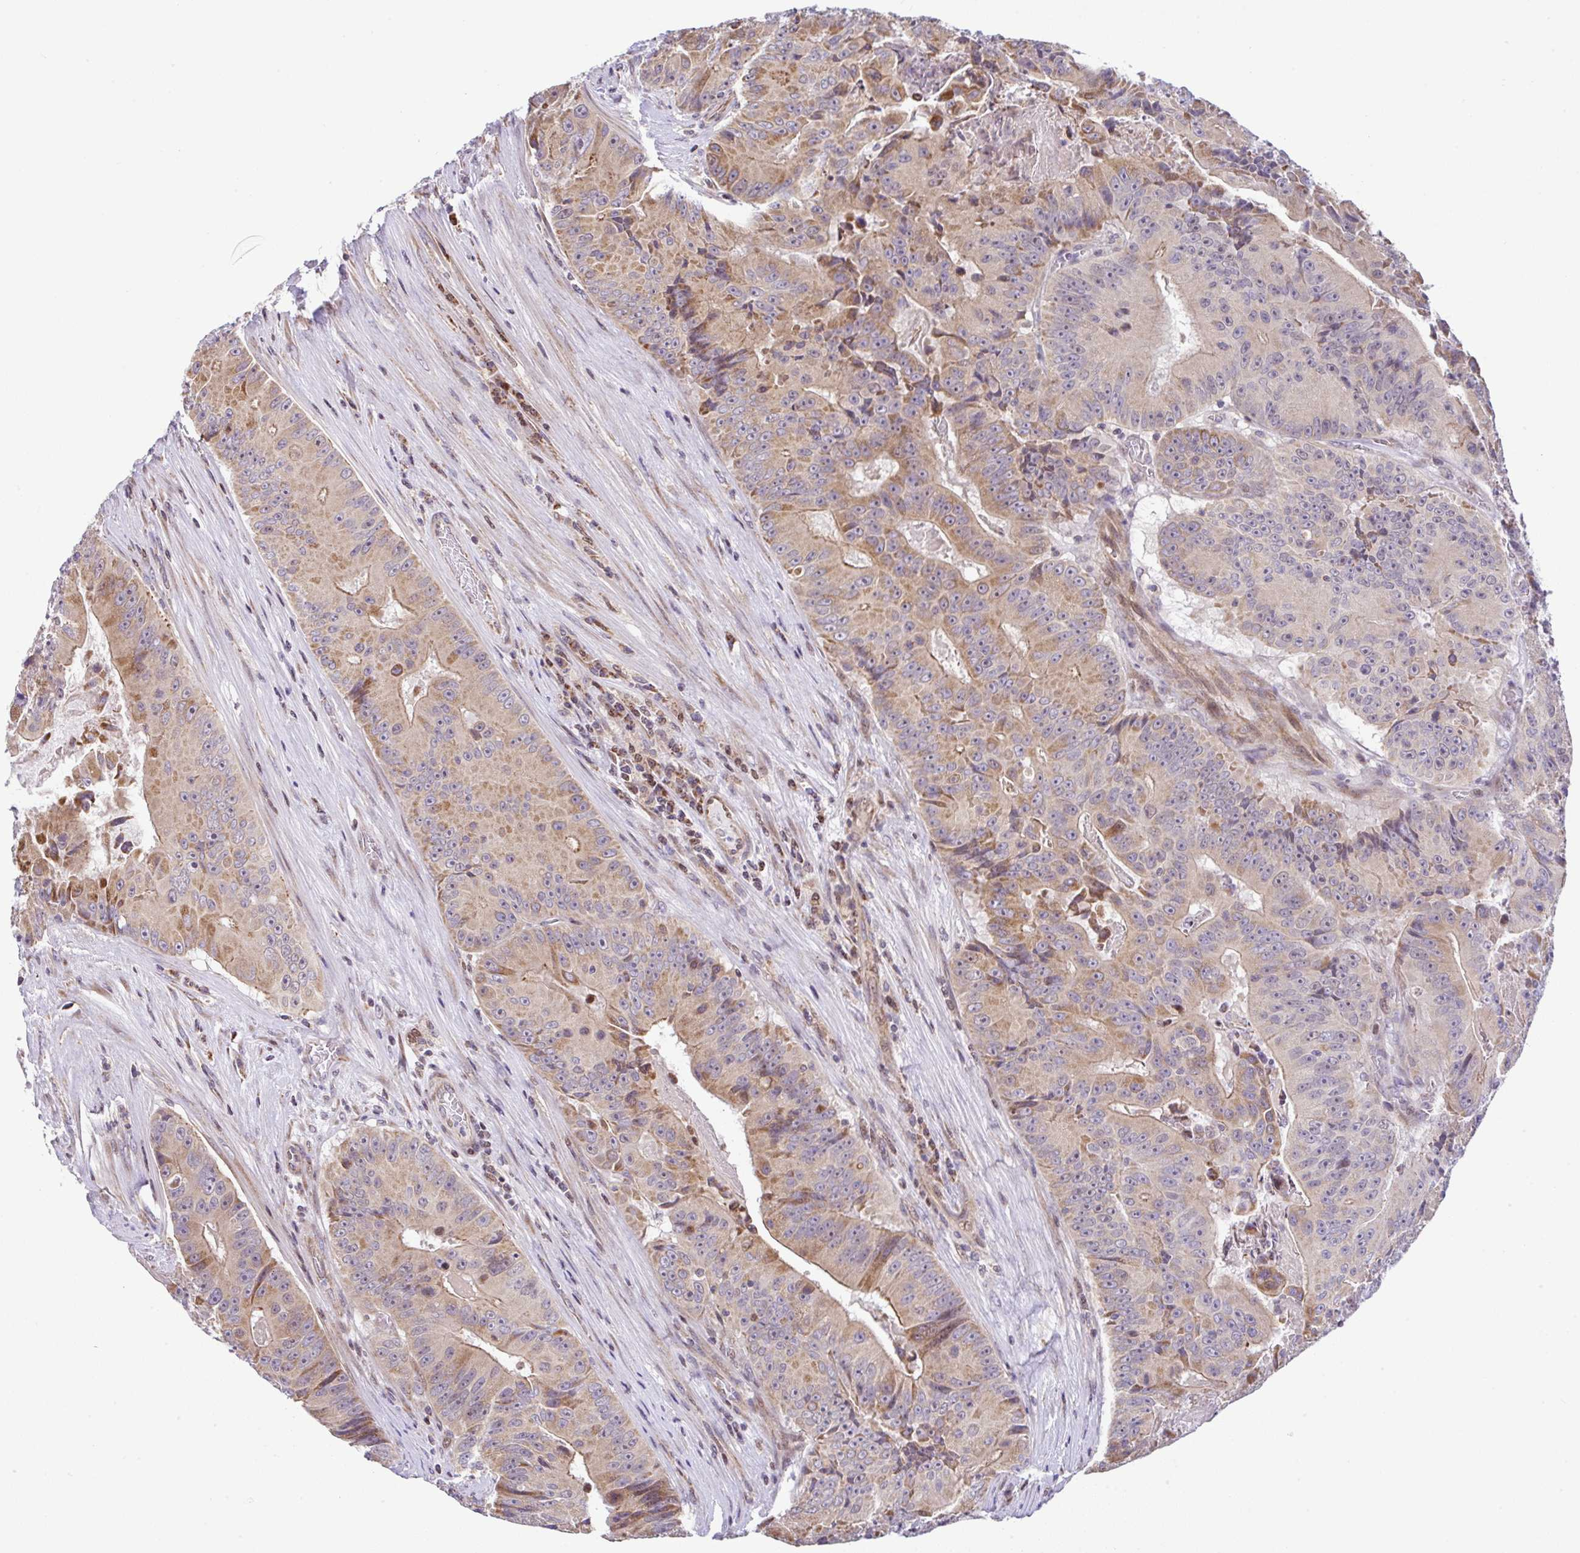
{"staining": {"intensity": "moderate", "quantity": "25%-75%", "location": "cytoplasmic/membranous"}, "tissue": "colorectal cancer", "cell_type": "Tumor cells", "image_type": "cancer", "snomed": [{"axis": "morphology", "description": "Adenocarcinoma, NOS"}, {"axis": "topography", "description": "Colon"}], "caption": "A micrograph showing moderate cytoplasmic/membranous positivity in approximately 25%-75% of tumor cells in adenocarcinoma (colorectal), as visualized by brown immunohistochemical staining.", "gene": "FIGNL1", "patient": {"sex": "female", "age": 86}}